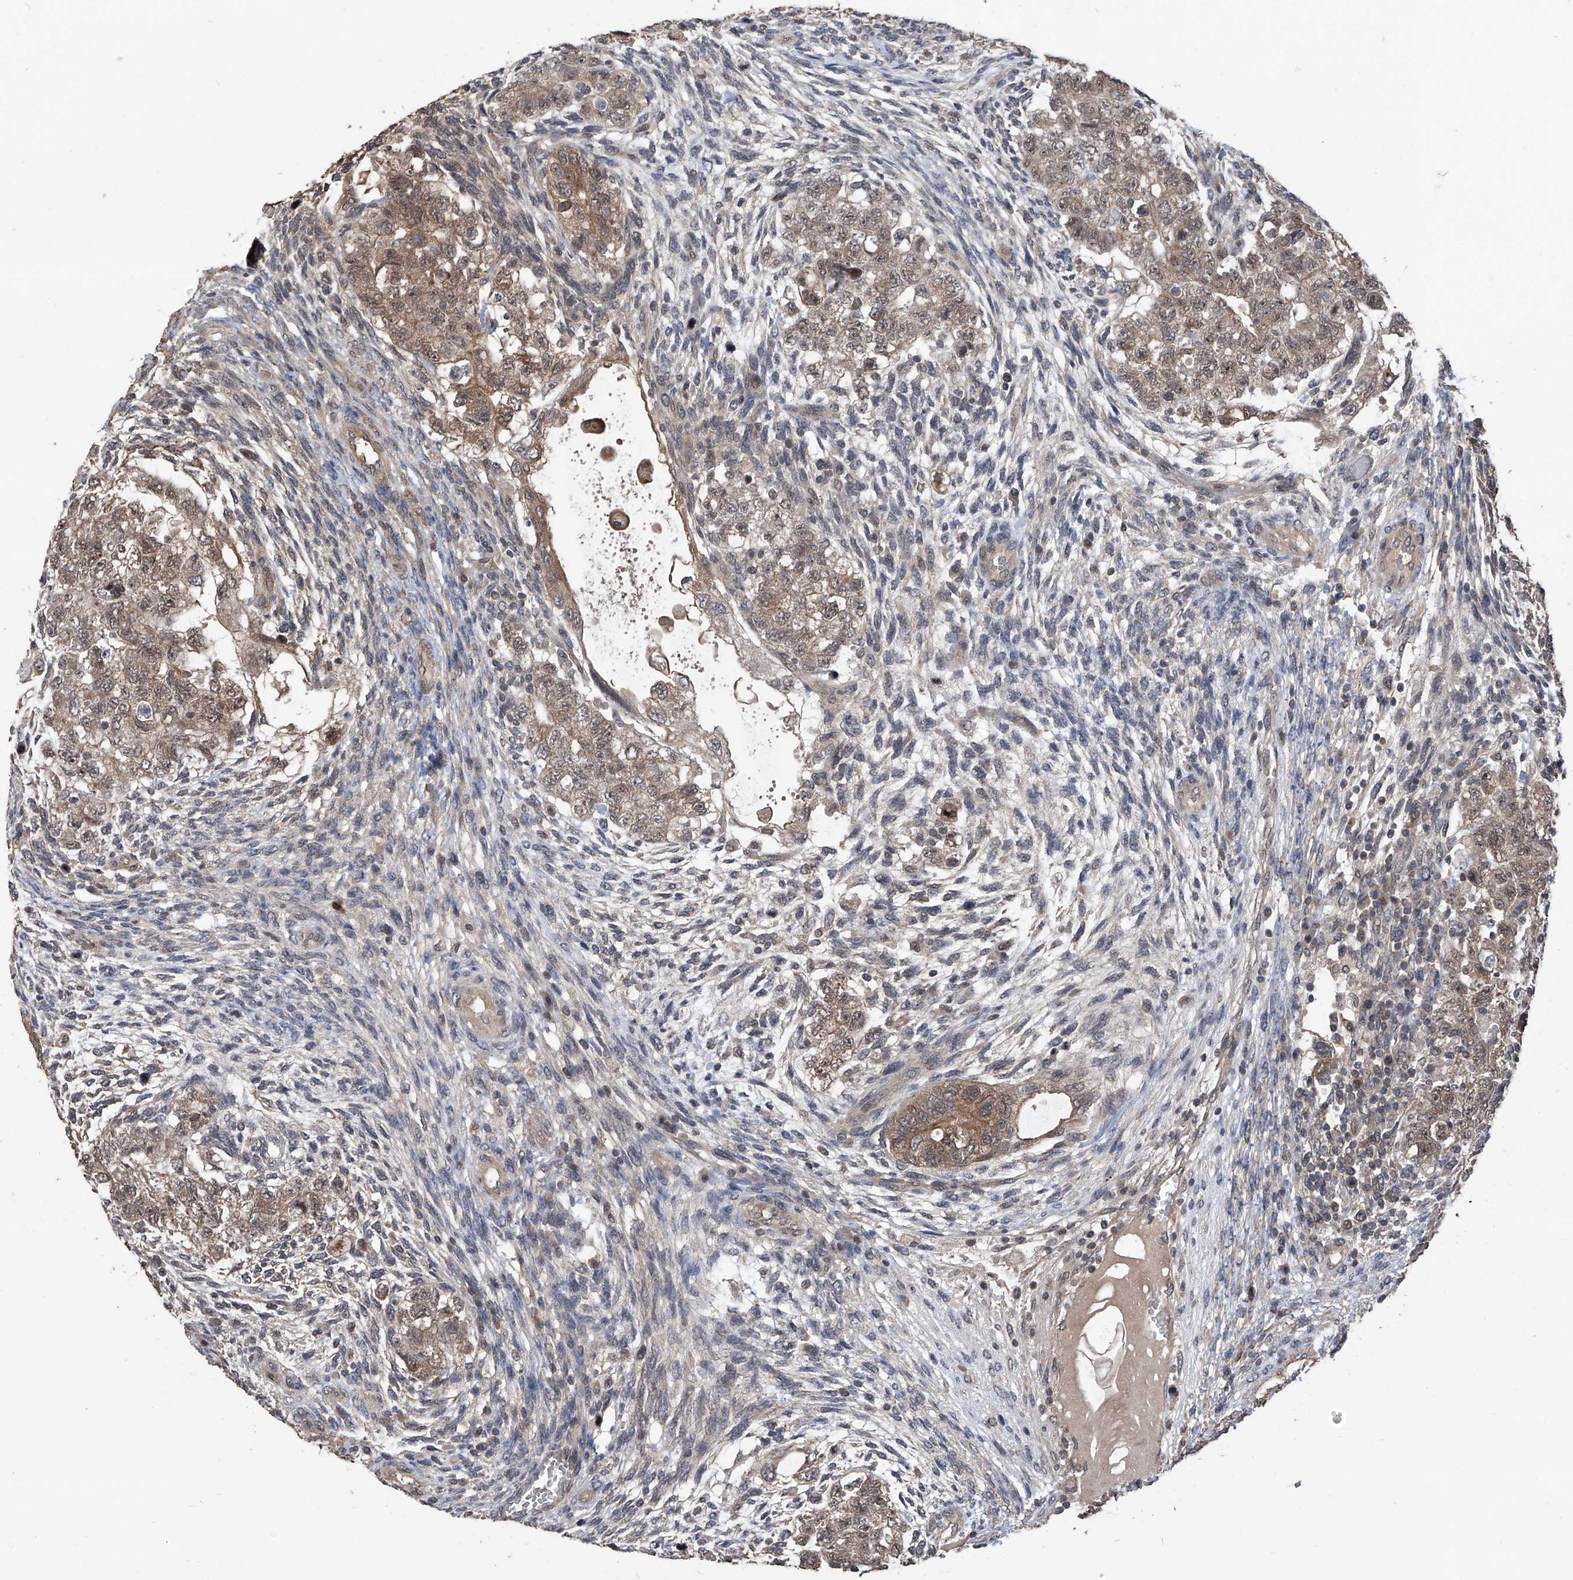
{"staining": {"intensity": "moderate", "quantity": ">75%", "location": "cytoplasmic/membranous"}, "tissue": "testis cancer", "cell_type": "Tumor cells", "image_type": "cancer", "snomed": [{"axis": "morphology", "description": "Carcinoma, Embryonal, NOS"}, {"axis": "topography", "description": "Testis"}], "caption": "The image exhibits a brown stain indicating the presence of a protein in the cytoplasmic/membranous of tumor cells in testis embryonal carcinoma.", "gene": "LYSMD4", "patient": {"sex": "male", "age": 36}}